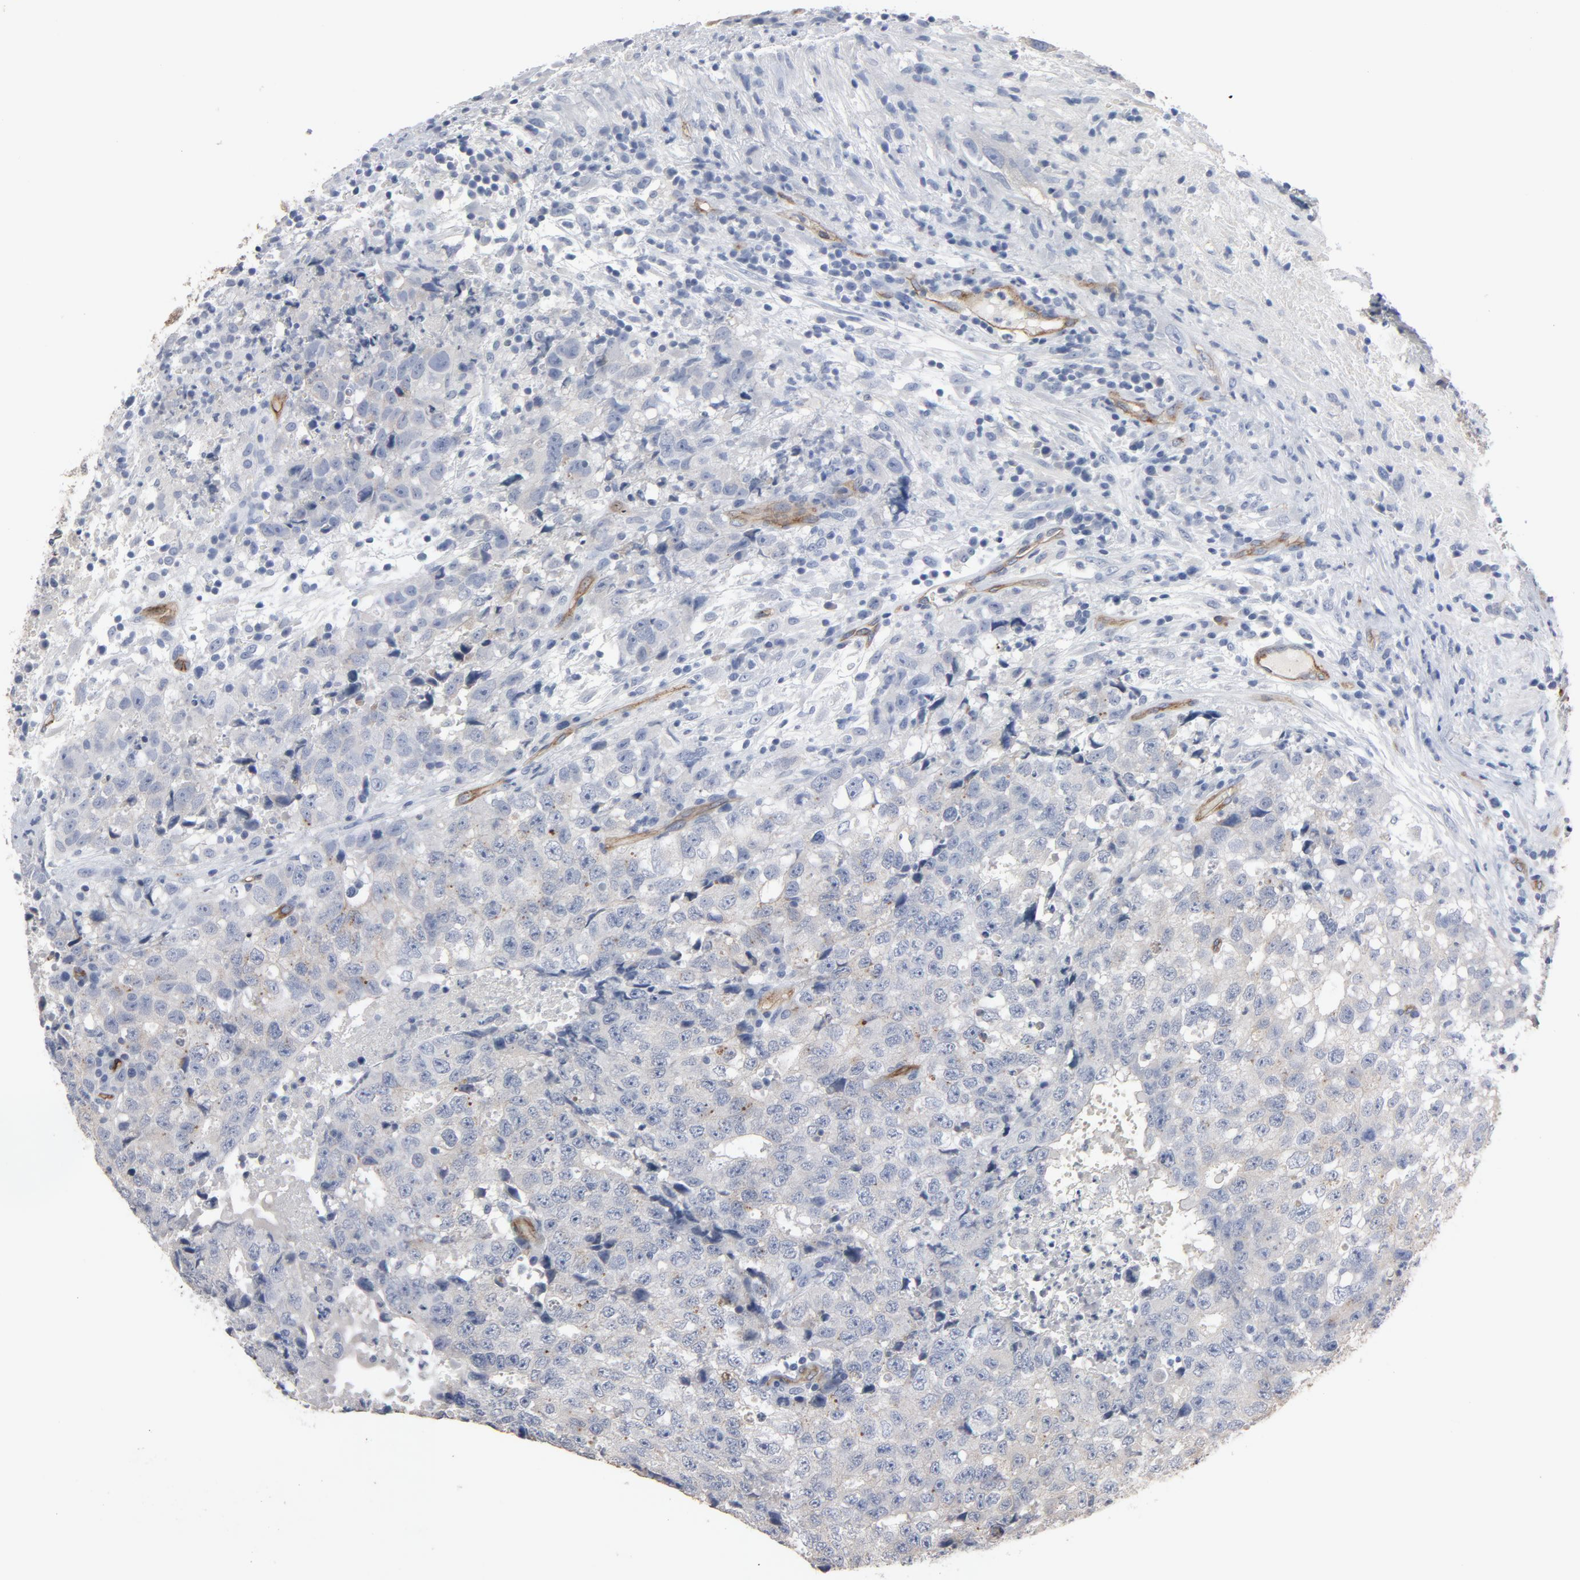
{"staining": {"intensity": "negative", "quantity": "none", "location": "none"}, "tissue": "testis cancer", "cell_type": "Tumor cells", "image_type": "cancer", "snomed": [{"axis": "morphology", "description": "Necrosis, NOS"}, {"axis": "morphology", "description": "Carcinoma, Embryonal, NOS"}, {"axis": "topography", "description": "Testis"}], "caption": "DAB (3,3'-diaminobenzidine) immunohistochemical staining of human embryonal carcinoma (testis) shows no significant staining in tumor cells.", "gene": "KDR", "patient": {"sex": "male", "age": 19}}